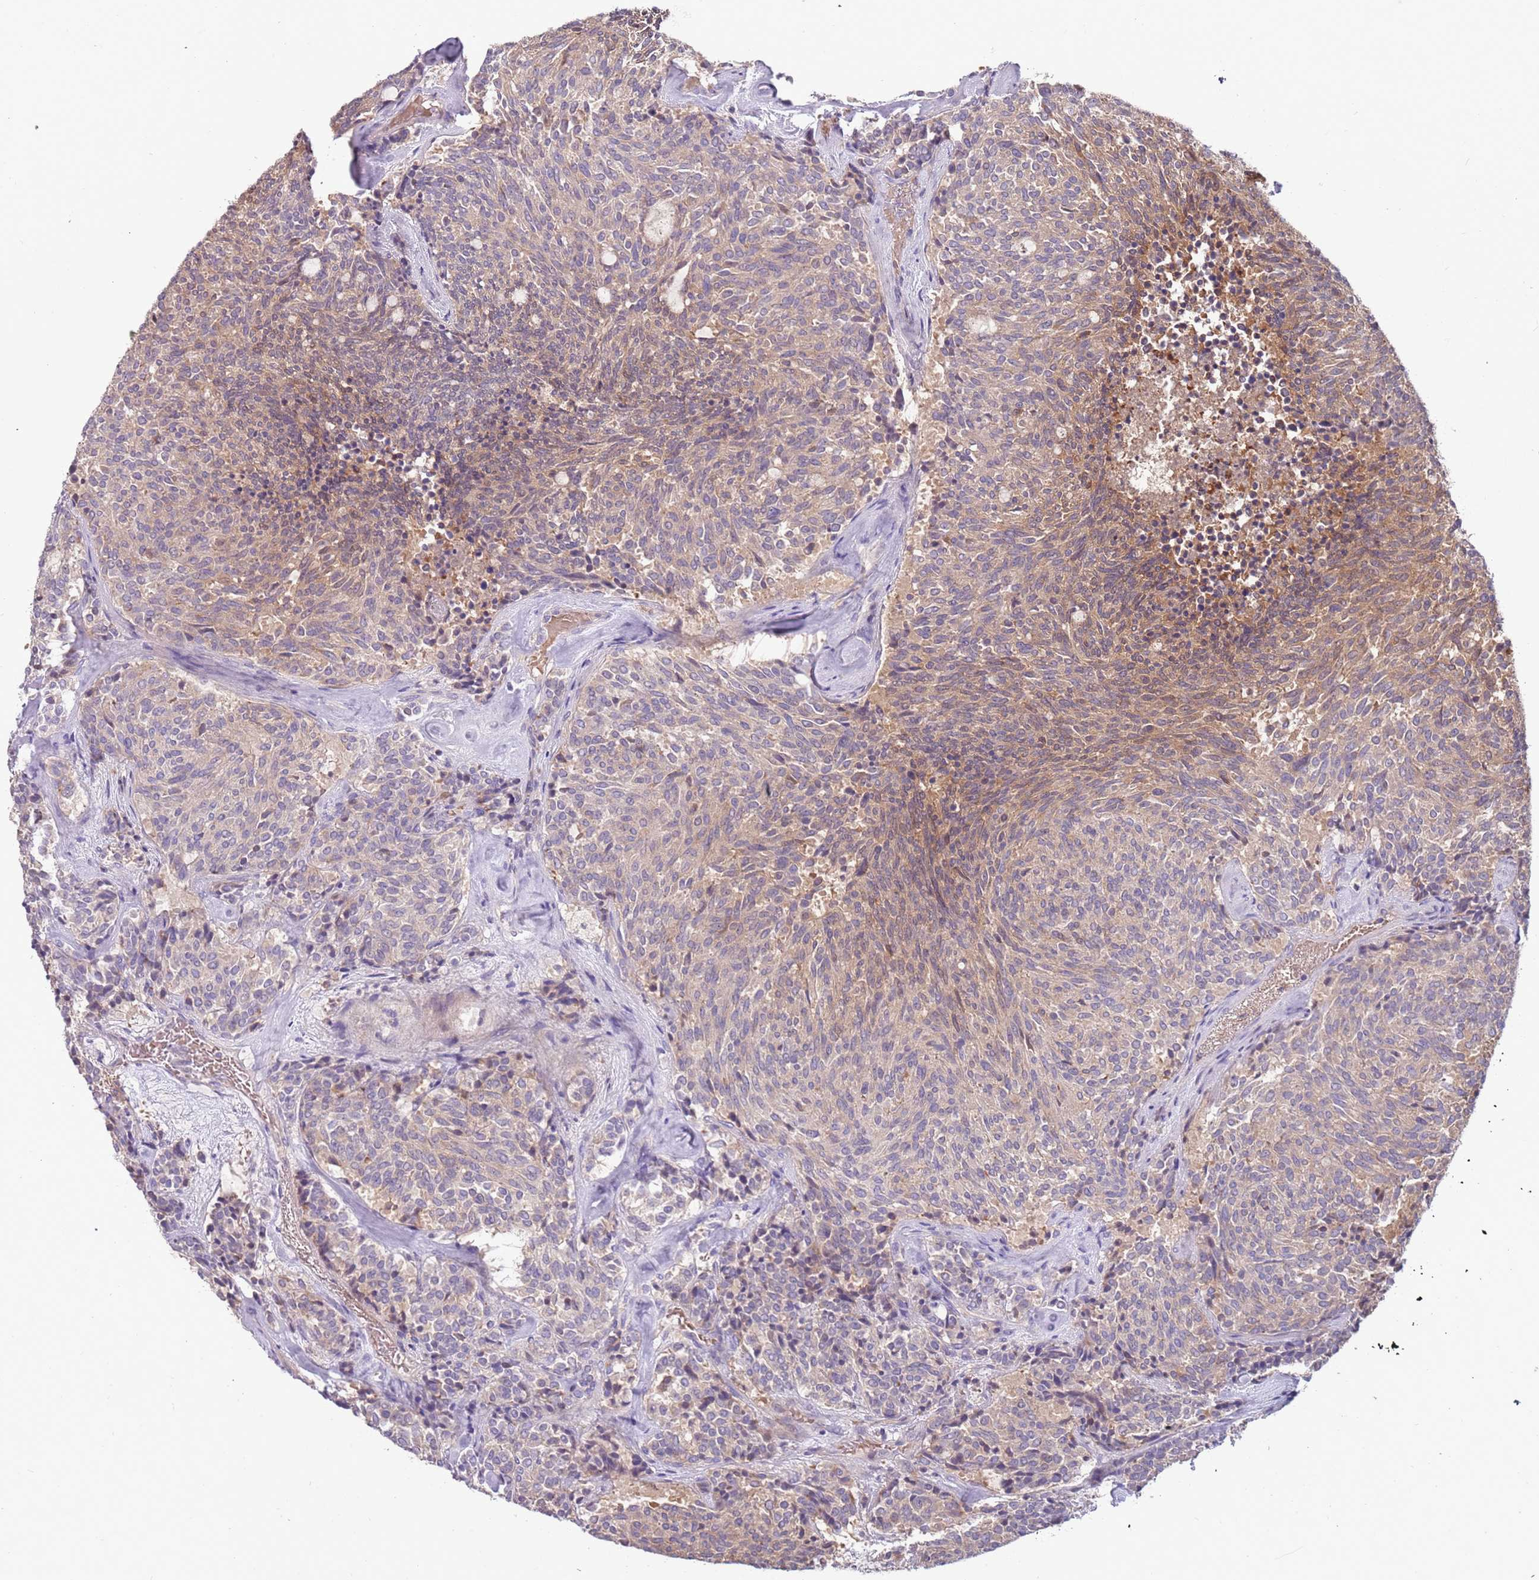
{"staining": {"intensity": "moderate", "quantity": "<25%", "location": "cytoplasmic/membranous"}, "tissue": "carcinoid", "cell_type": "Tumor cells", "image_type": "cancer", "snomed": [{"axis": "morphology", "description": "Carcinoid, malignant, NOS"}, {"axis": "topography", "description": "Pancreas"}], "caption": "Immunohistochemistry staining of carcinoid, which shows low levels of moderate cytoplasmic/membranous expression in about <25% of tumor cells indicating moderate cytoplasmic/membranous protein expression. The staining was performed using DAB (brown) for protein detection and nuclei were counterstained in hematoxylin (blue).", "gene": "ARHGAP5", "patient": {"sex": "female", "age": 54}}